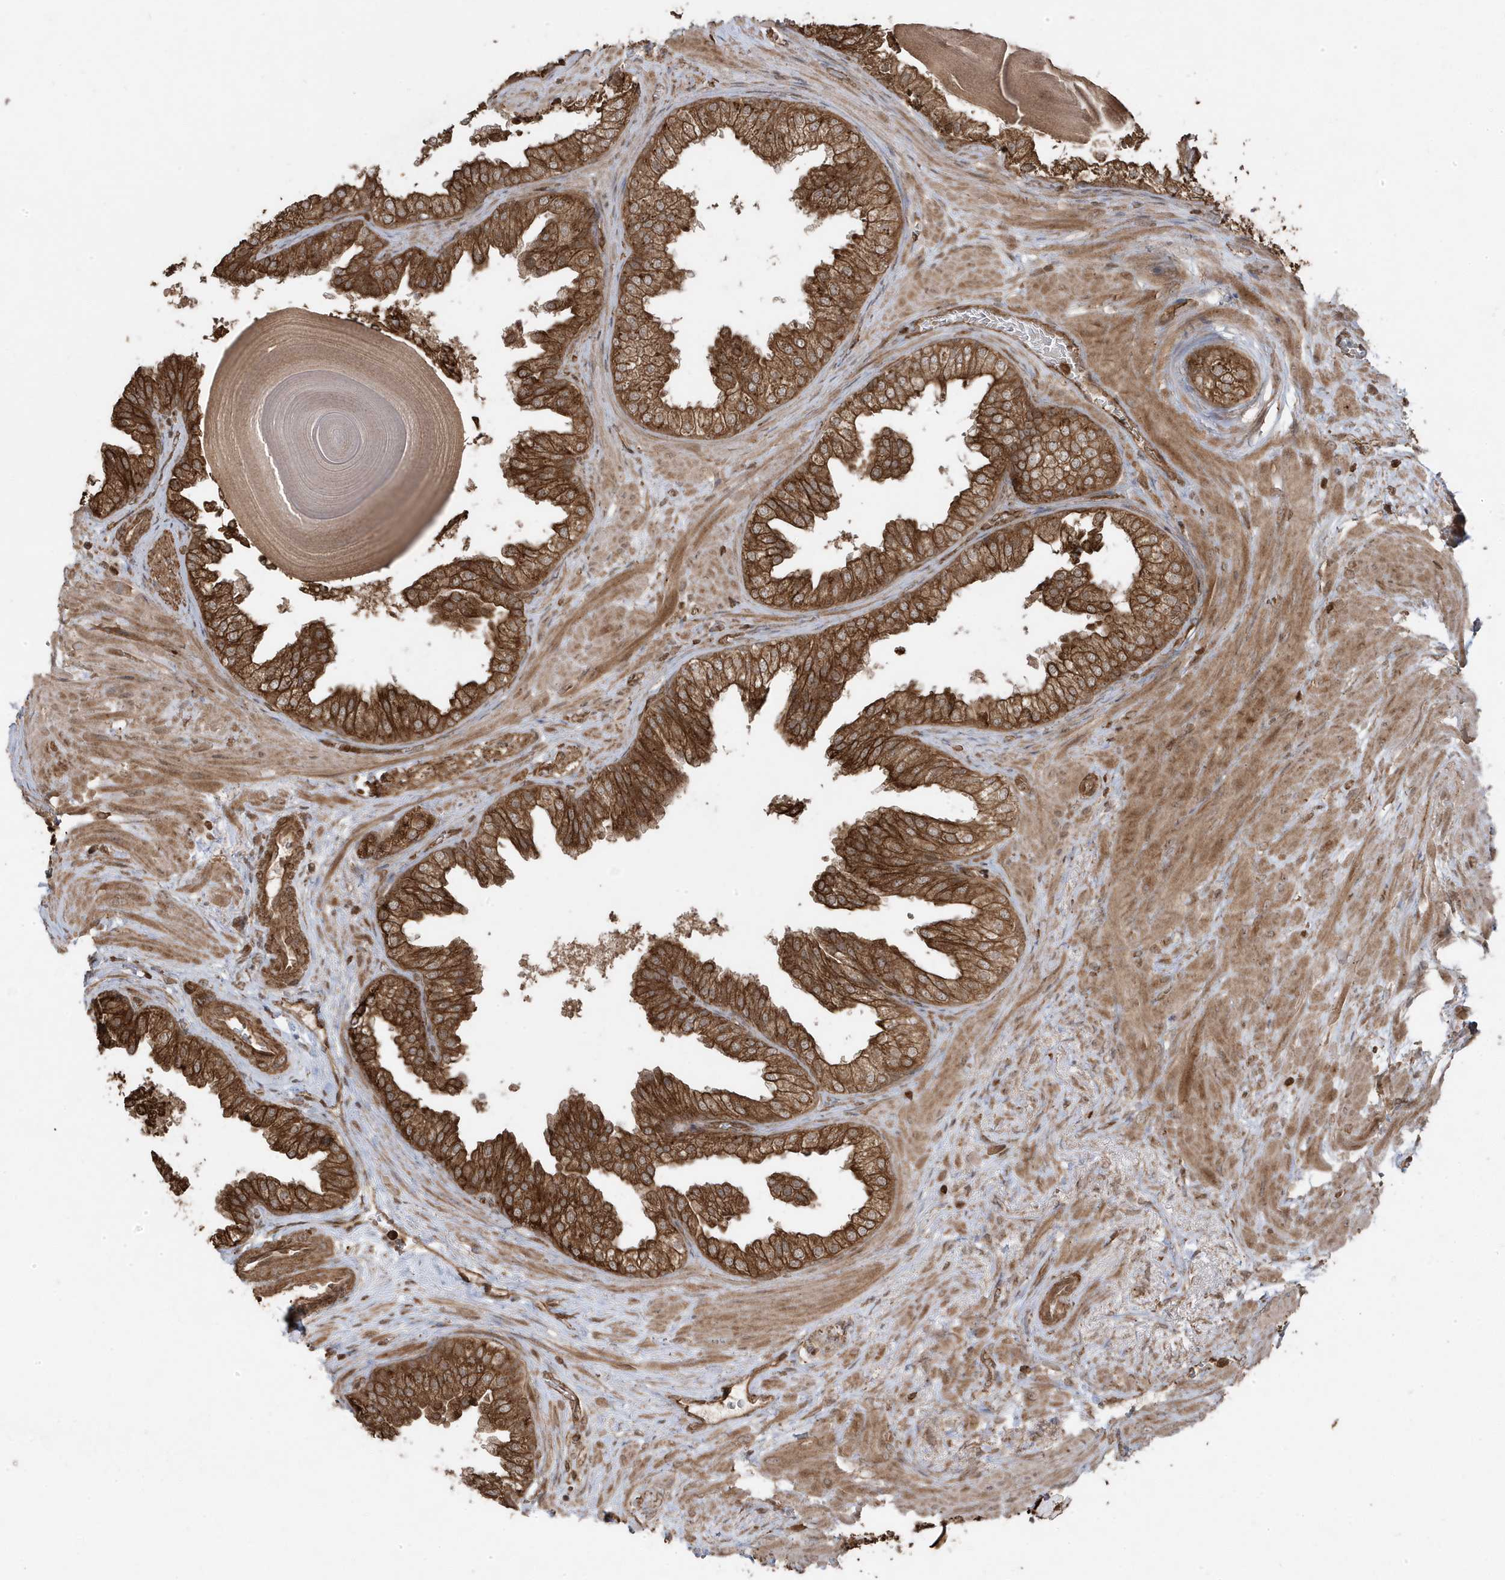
{"staining": {"intensity": "strong", "quantity": ">75%", "location": "cytoplasmic/membranous"}, "tissue": "prostate", "cell_type": "Glandular cells", "image_type": "normal", "snomed": [{"axis": "morphology", "description": "Normal tissue, NOS"}, {"axis": "topography", "description": "Prostate"}], "caption": "The photomicrograph reveals a brown stain indicating the presence of a protein in the cytoplasmic/membranous of glandular cells in prostate.", "gene": "ASAP1", "patient": {"sex": "male", "age": 48}}